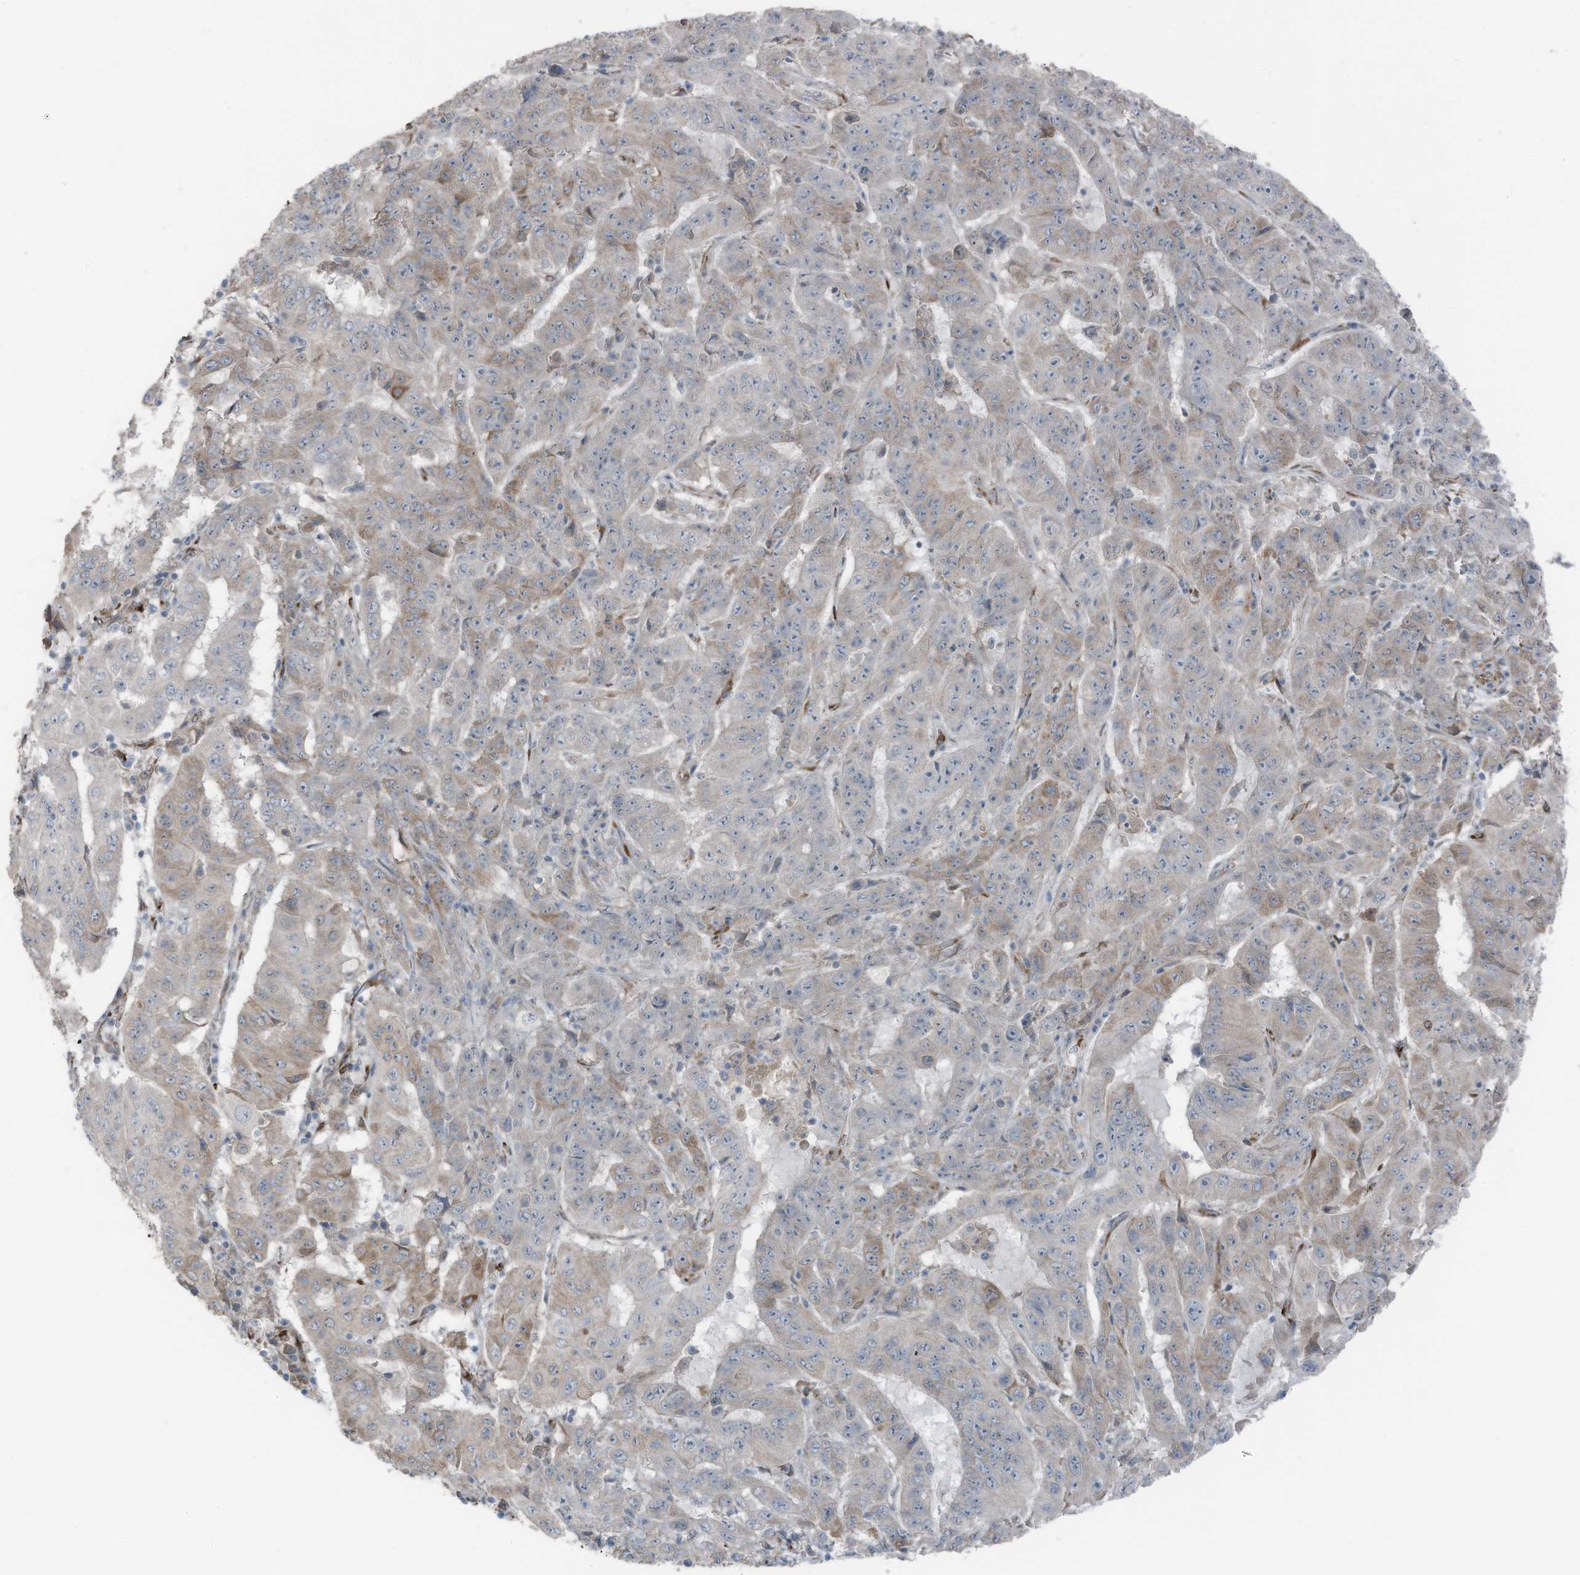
{"staining": {"intensity": "weak", "quantity": "<25%", "location": "cytoplasmic/membranous"}, "tissue": "pancreatic cancer", "cell_type": "Tumor cells", "image_type": "cancer", "snomed": [{"axis": "morphology", "description": "Adenocarcinoma, NOS"}, {"axis": "topography", "description": "Pancreas"}], "caption": "Tumor cells are negative for protein expression in human pancreatic cancer.", "gene": "ARHGEF33", "patient": {"sex": "male", "age": 63}}